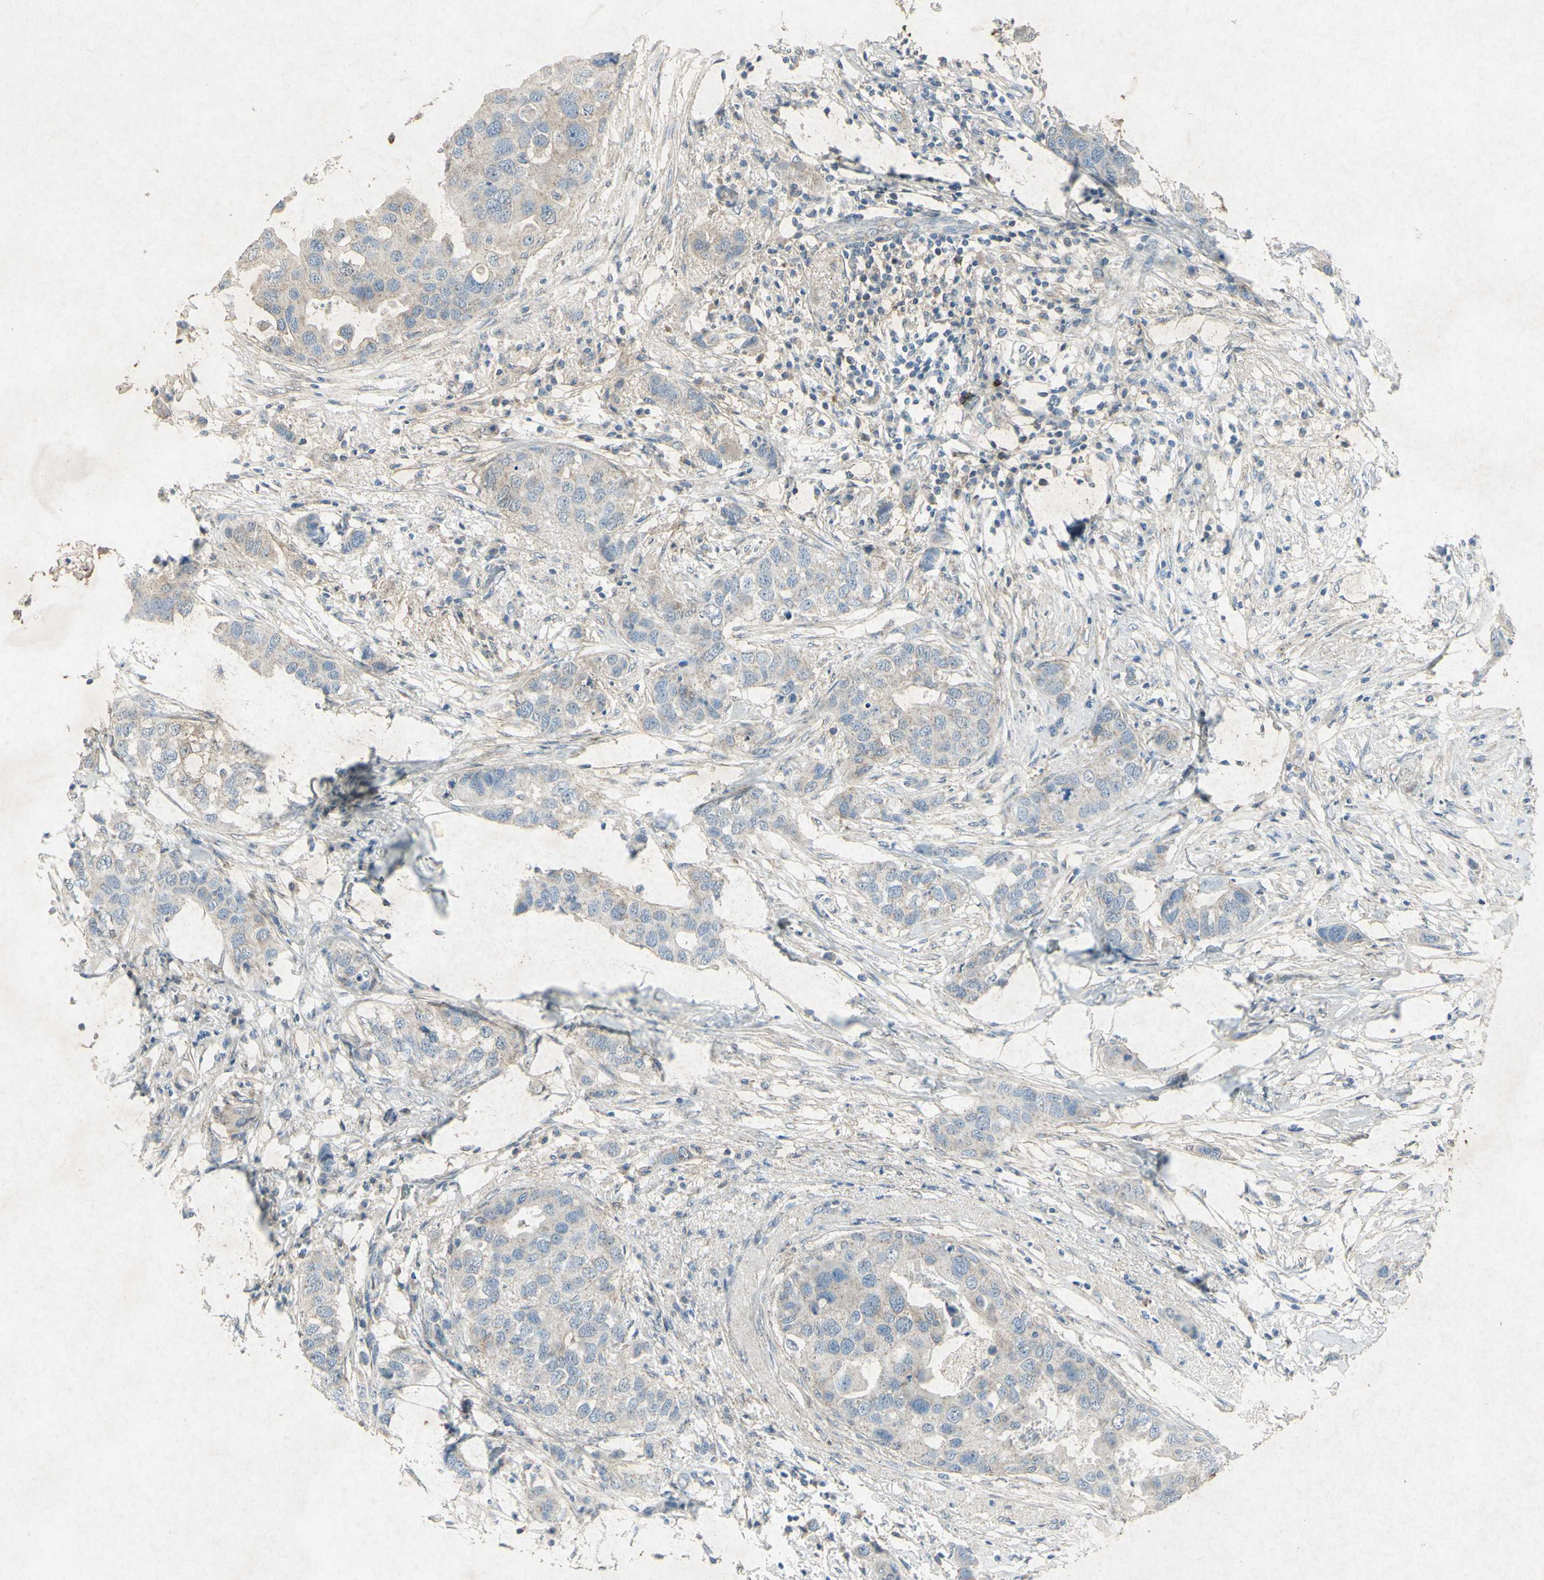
{"staining": {"intensity": "negative", "quantity": "none", "location": "none"}, "tissue": "breast cancer", "cell_type": "Tumor cells", "image_type": "cancer", "snomed": [{"axis": "morphology", "description": "Duct carcinoma"}, {"axis": "topography", "description": "Breast"}], "caption": "Tumor cells are negative for protein expression in human breast cancer.", "gene": "SNAP91", "patient": {"sex": "female", "age": 50}}